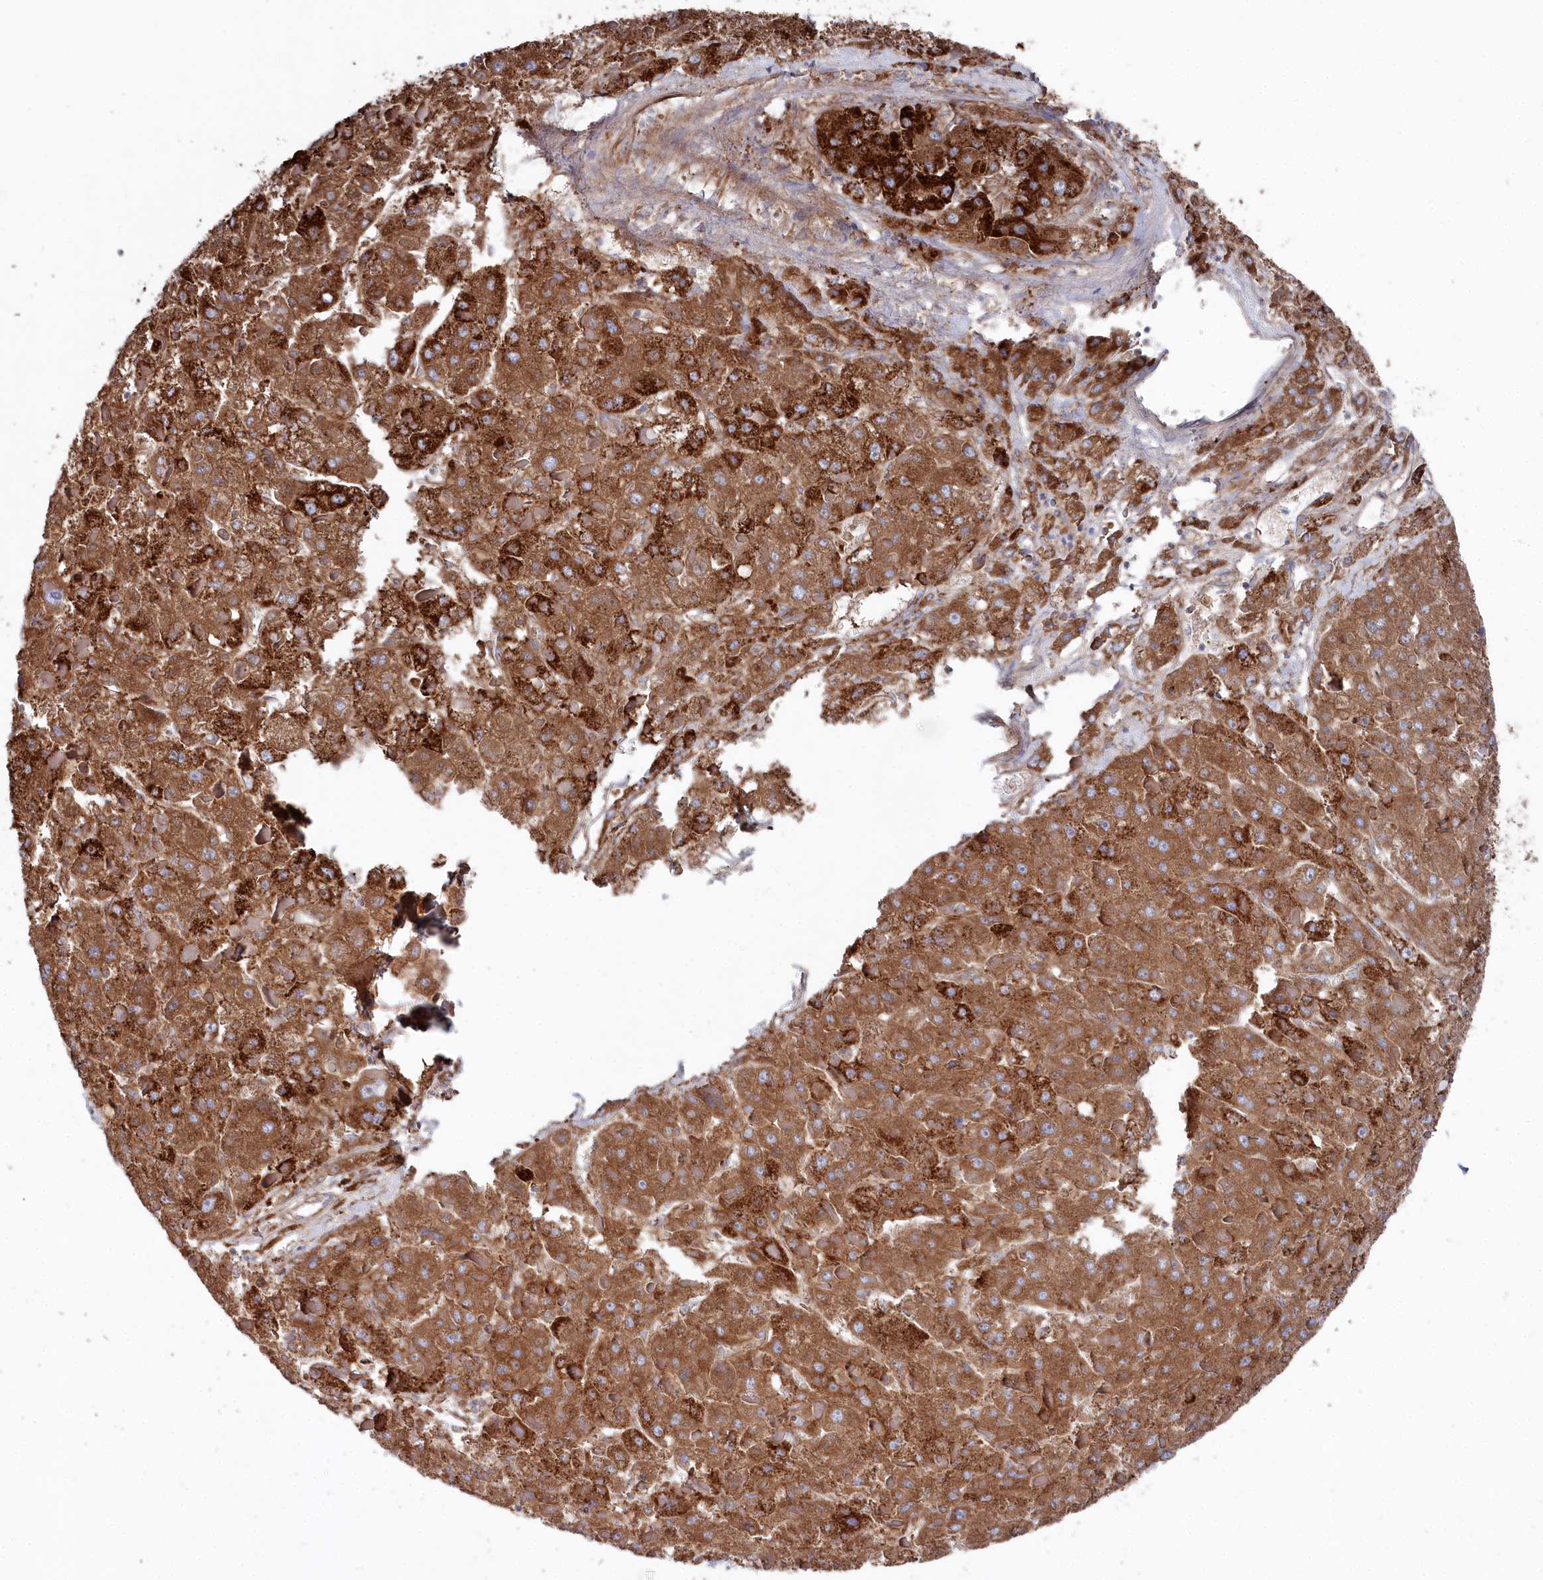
{"staining": {"intensity": "strong", "quantity": ">75%", "location": "cytoplasmic/membranous"}, "tissue": "liver cancer", "cell_type": "Tumor cells", "image_type": "cancer", "snomed": [{"axis": "morphology", "description": "Carcinoma, Hepatocellular, NOS"}, {"axis": "topography", "description": "Liver"}], "caption": "A high-resolution micrograph shows immunohistochemistry (IHC) staining of liver cancer, which shows strong cytoplasmic/membranous staining in about >75% of tumor cells. (brown staining indicates protein expression, while blue staining denotes nuclei).", "gene": "GLS2", "patient": {"sex": "female", "age": 73}}